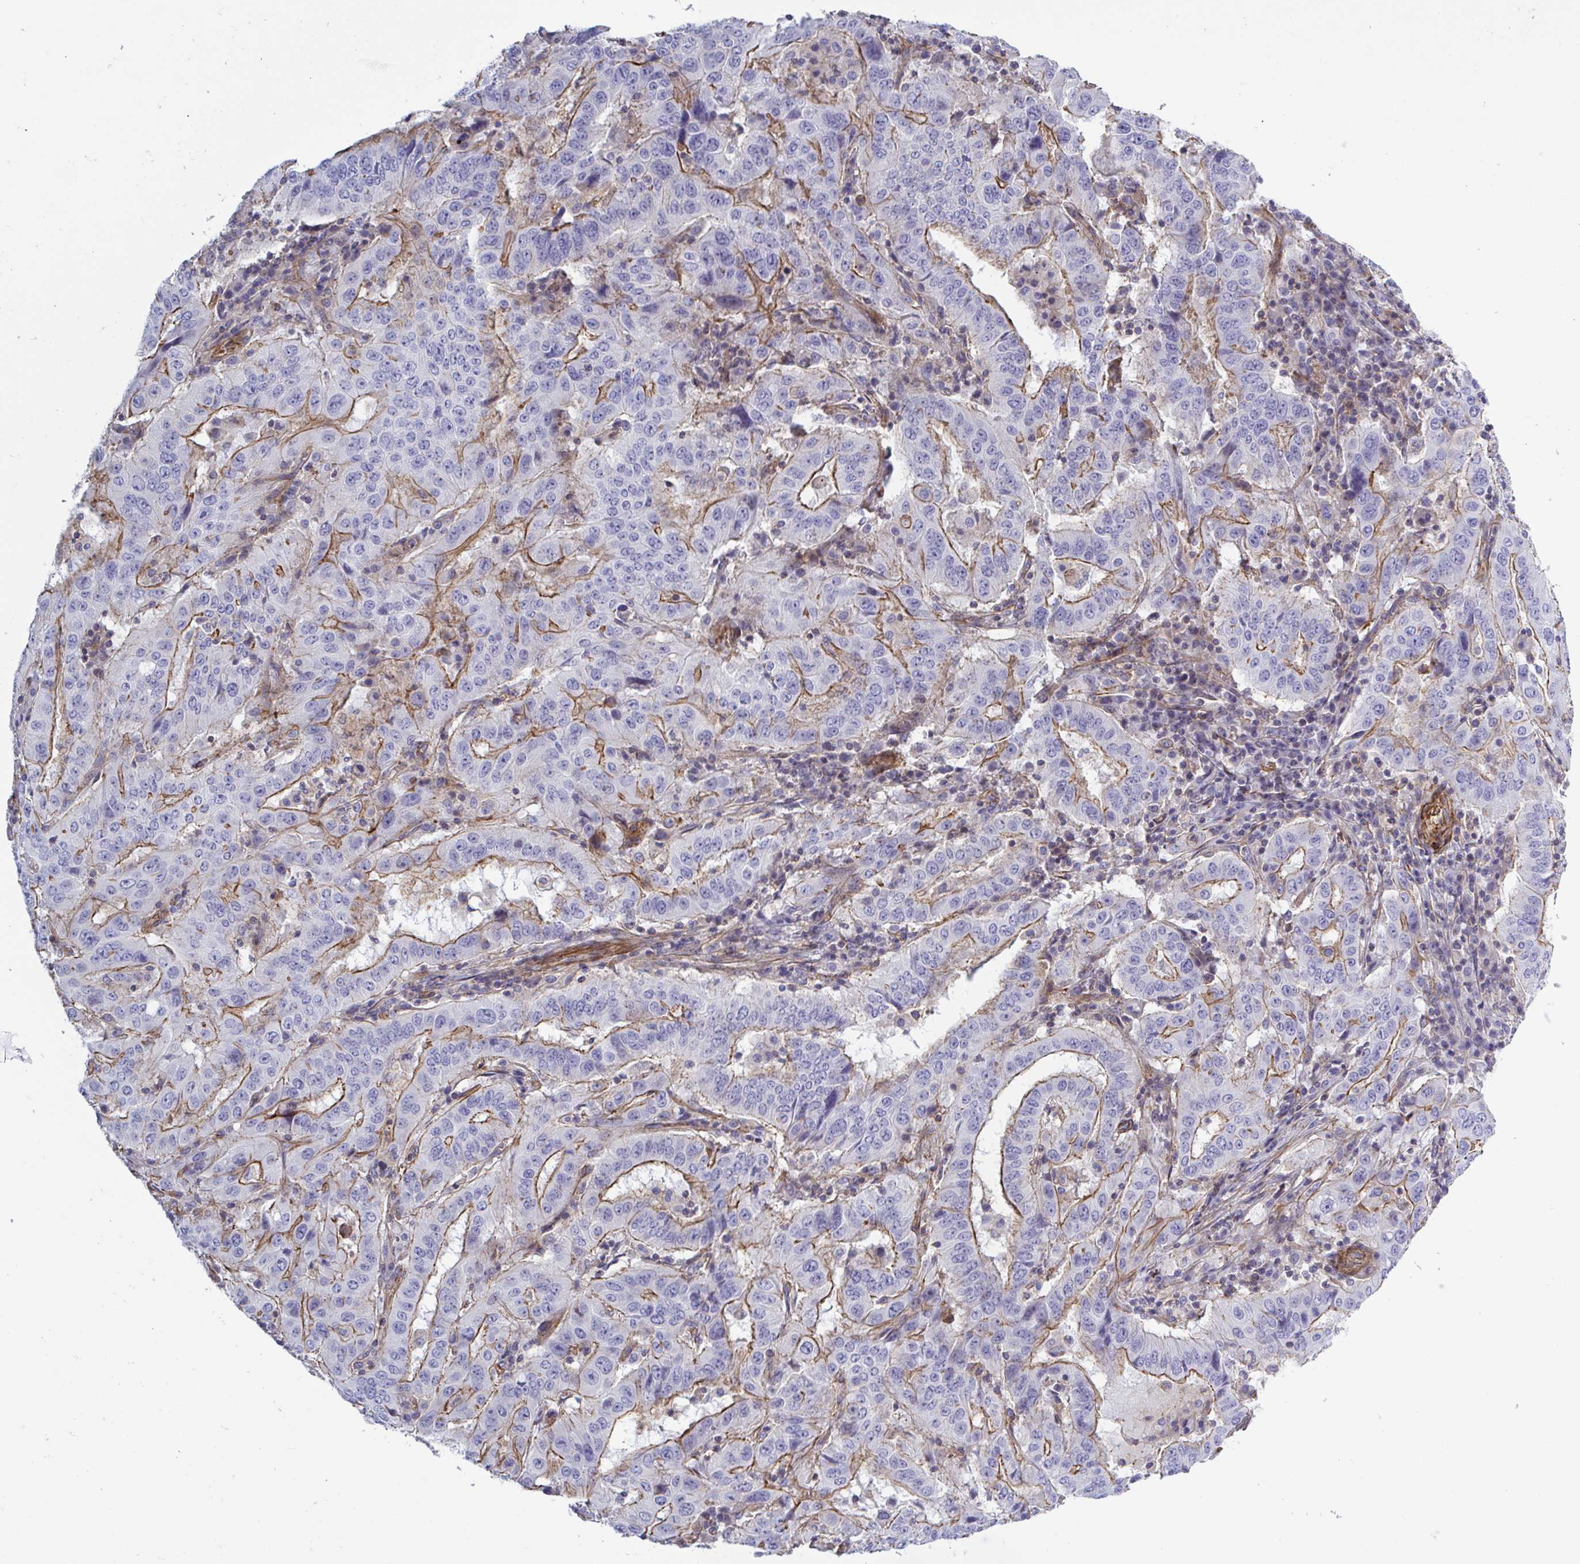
{"staining": {"intensity": "moderate", "quantity": "25%-75%", "location": "cytoplasmic/membranous"}, "tissue": "pancreatic cancer", "cell_type": "Tumor cells", "image_type": "cancer", "snomed": [{"axis": "morphology", "description": "Adenocarcinoma, NOS"}, {"axis": "topography", "description": "Pancreas"}], "caption": "This image shows immunohistochemistry staining of pancreatic cancer, with medium moderate cytoplasmic/membranous positivity in approximately 25%-75% of tumor cells.", "gene": "SHISA7", "patient": {"sex": "male", "age": 63}}